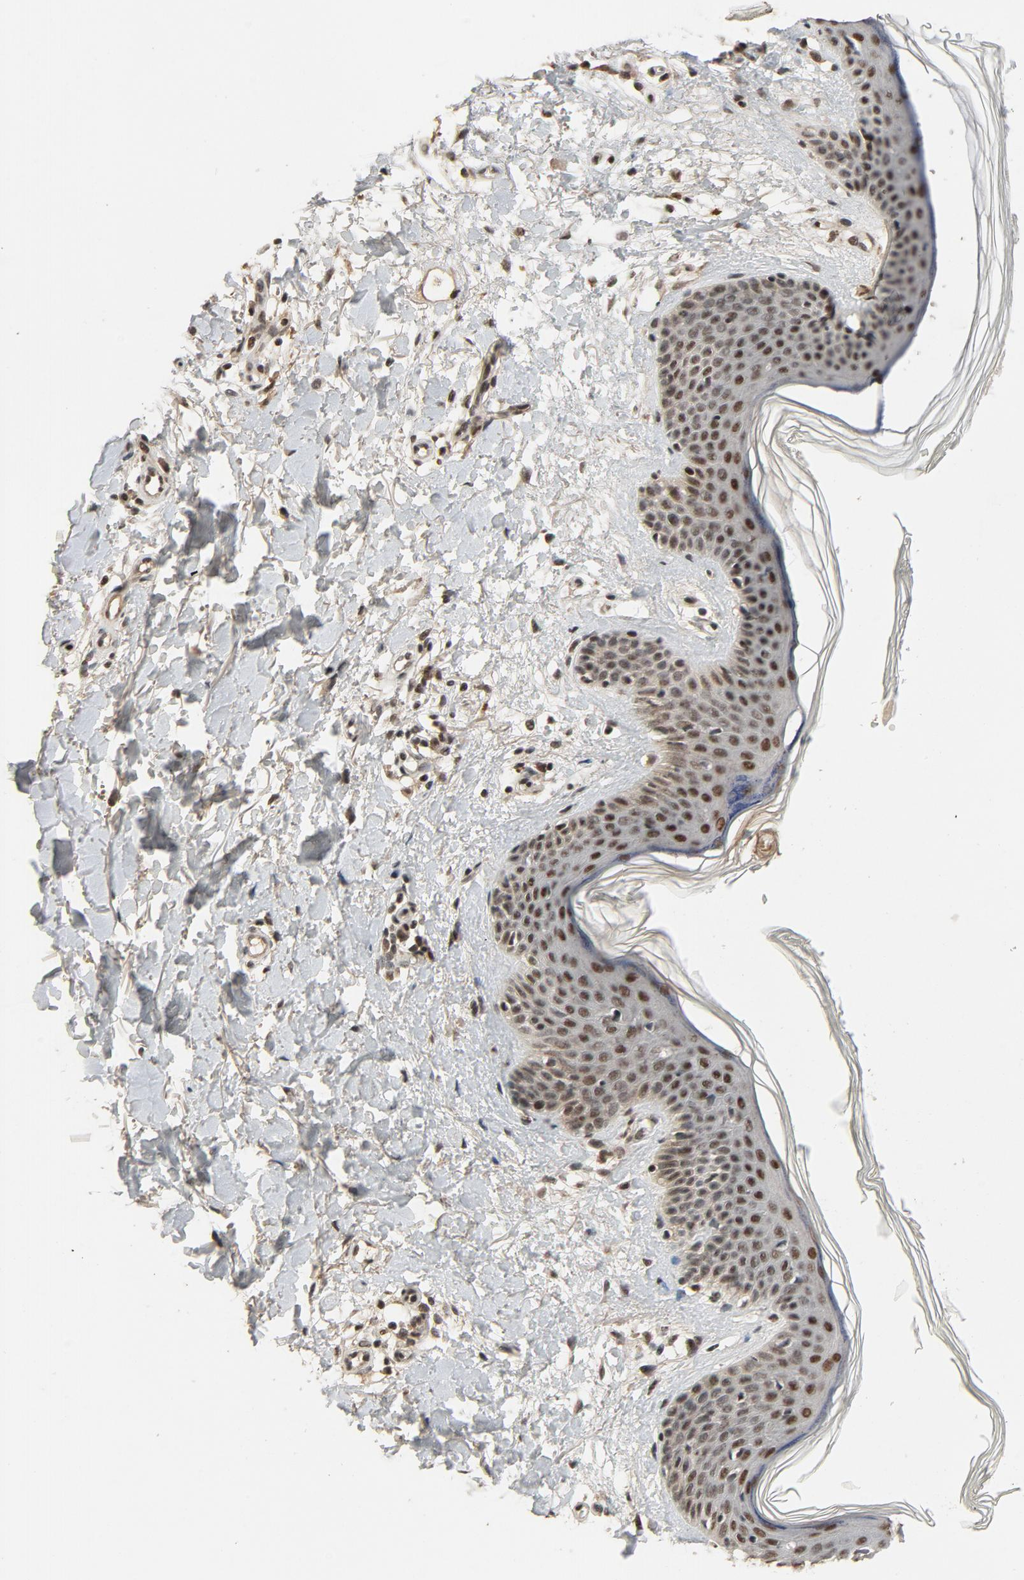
{"staining": {"intensity": "moderate", "quantity": "25%-75%", "location": "cytoplasmic/membranous"}, "tissue": "skin", "cell_type": "Fibroblasts", "image_type": "normal", "snomed": [{"axis": "morphology", "description": "Normal tissue, NOS"}, {"axis": "topography", "description": "Skin"}], "caption": "Skin was stained to show a protein in brown. There is medium levels of moderate cytoplasmic/membranous expression in approximately 25%-75% of fibroblasts. (DAB = brown stain, brightfield microscopy at high magnification).", "gene": "SMARCD1", "patient": {"sex": "female", "age": 56}}